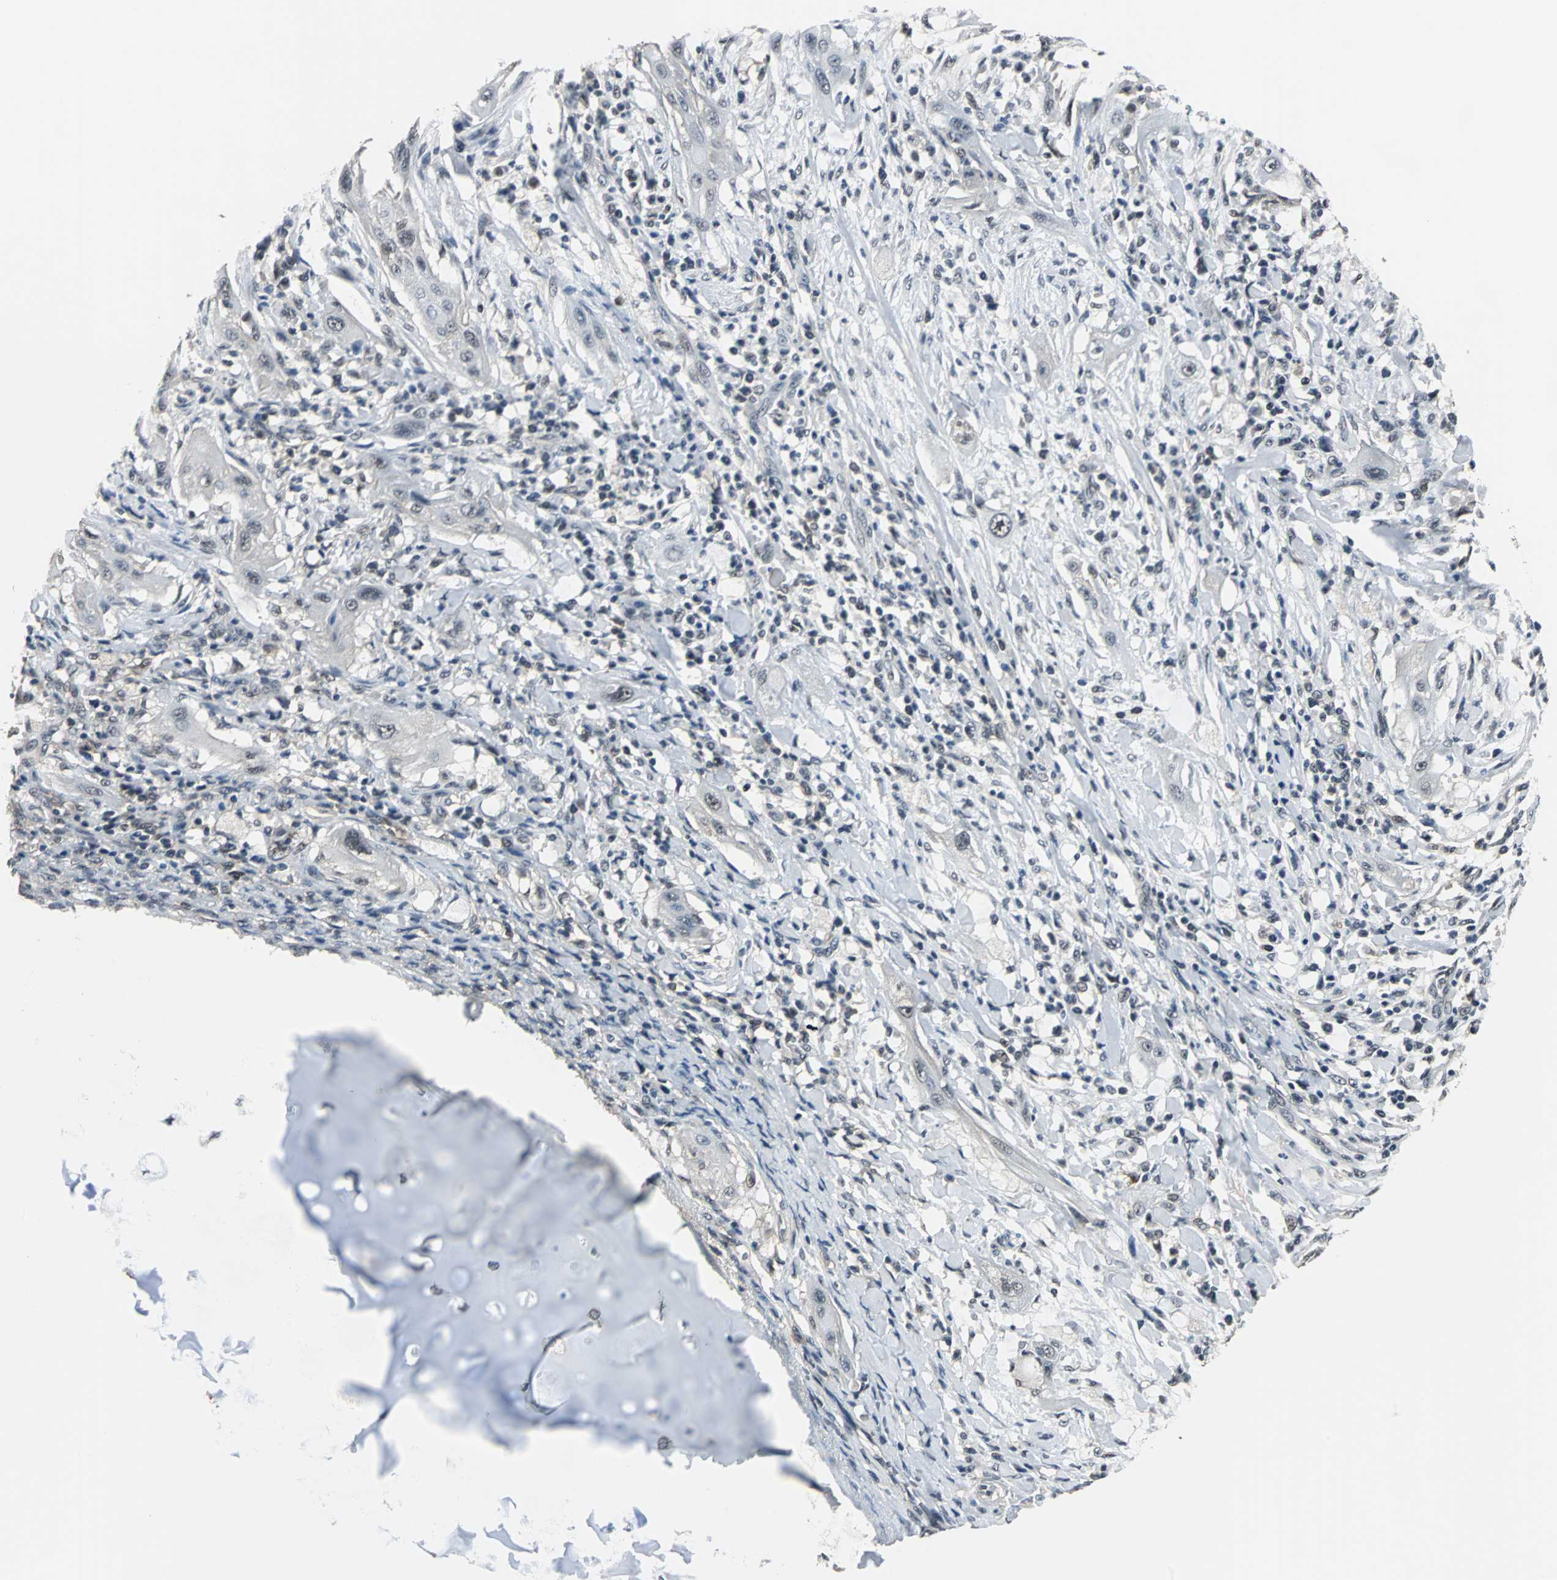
{"staining": {"intensity": "negative", "quantity": "none", "location": "none"}, "tissue": "lung cancer", "cell_type": "Tumor cells", "image_type": "cancer", "snomed": [{"axis": "morphology", "description": "Squamous cell carcinoma, NOS"}, {"axis": "topography", "description": "Lung"}], "caption": "Tumor cells are negative for brown protein staining in lung squamous cell carcinoma.", "gene": "MKX", "patient": {"sex": "female", "age": 47}}